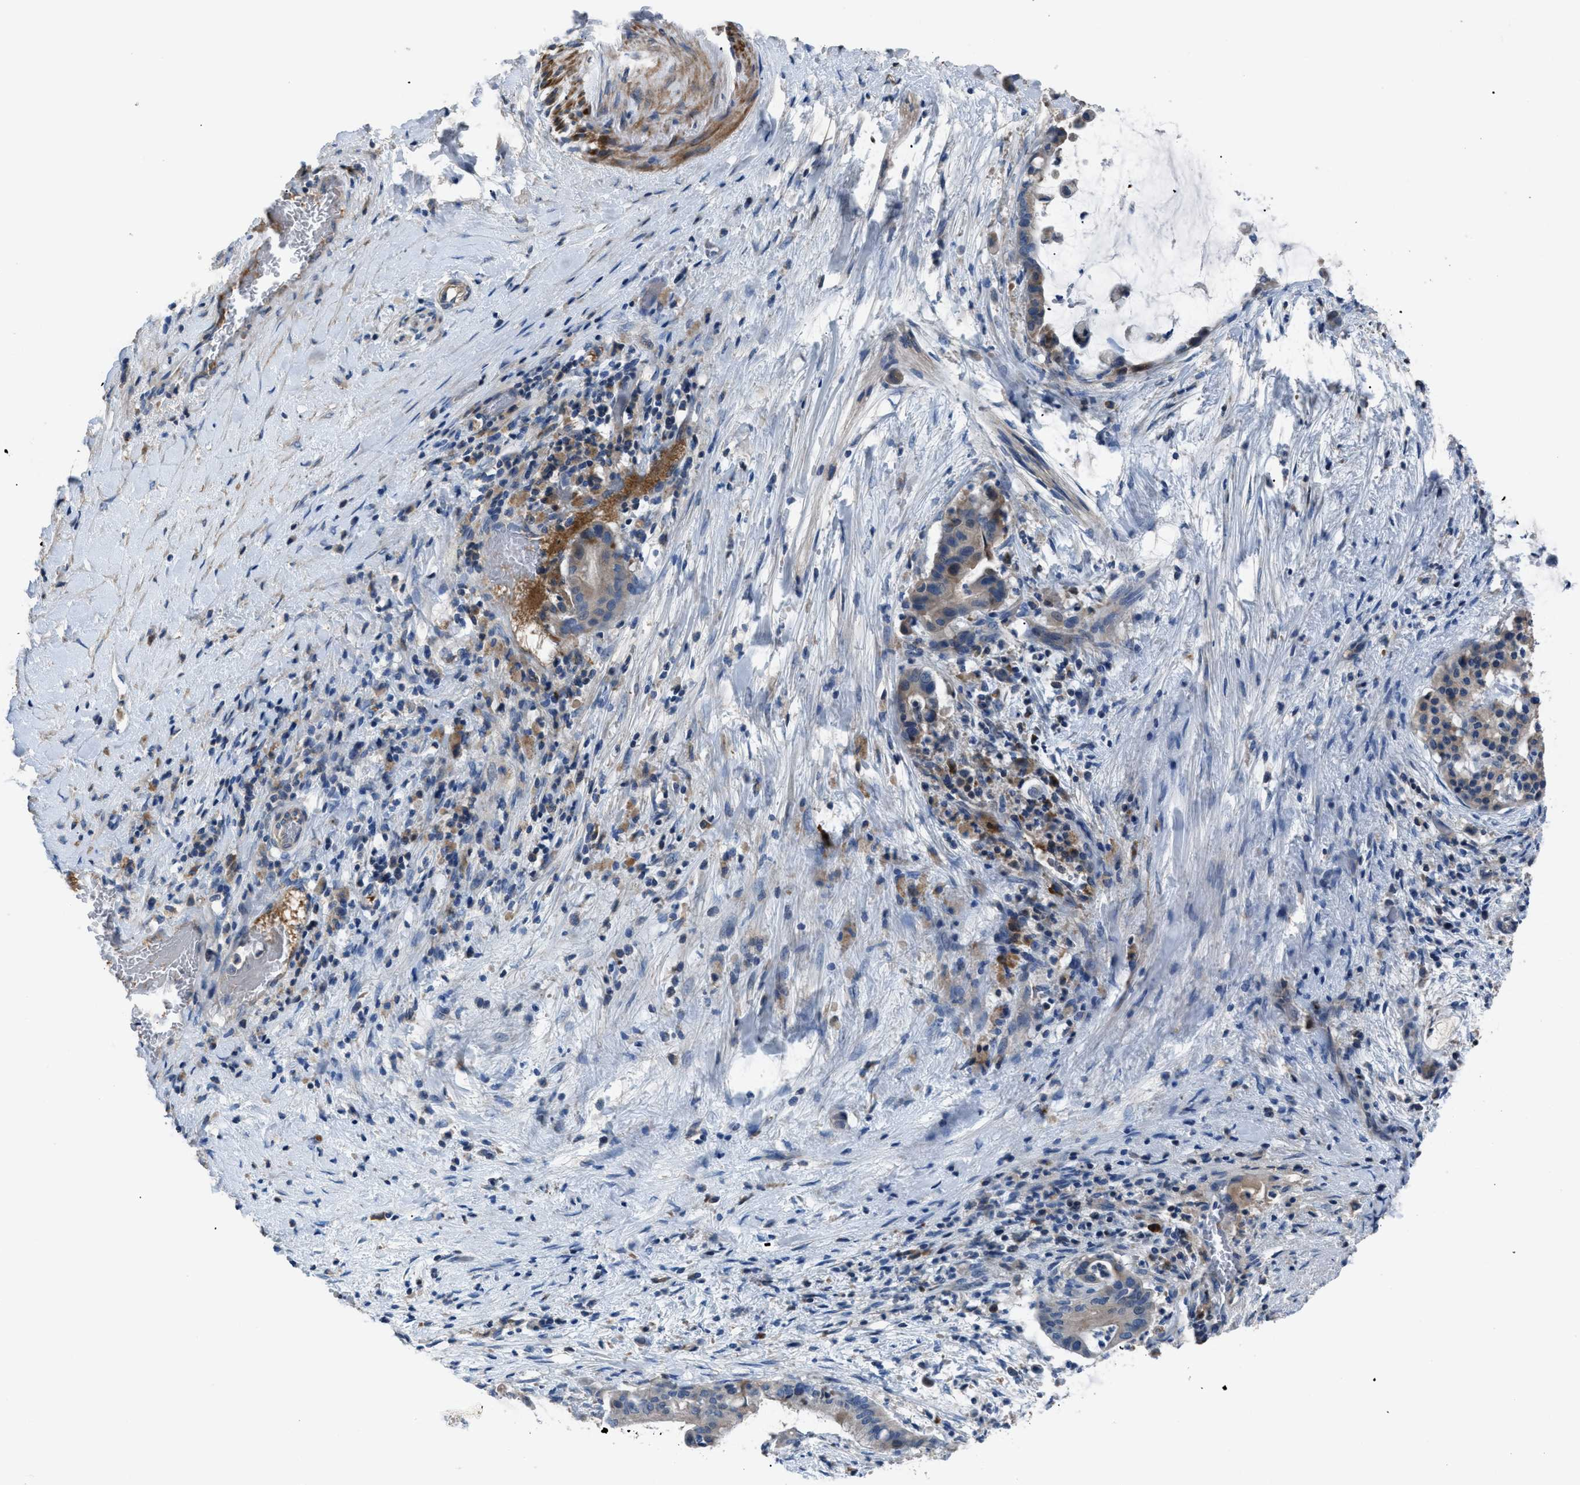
{"staining": {"intensity": "weak", "quantity": "25%-75%", "location": "cytoplasmic/membranous"}, "tissue": "pancreatic cancer", "cell_type": "Tumor cells", "image_type": "cancer", "snomed": [{"axis": "morphology", "description": "Adenocarcinoma, NOS"}, {"axis": "topography", "description": "Pancreas"}], "caption": "A low amount of weak cytoplasmic/membranous expression is identified in about 25%-75% of tumor cells in adenocarcinoma (pancreatic) tissue.", "gene": "SGCZ", "patient": {"sex": "male", "age": 41}}